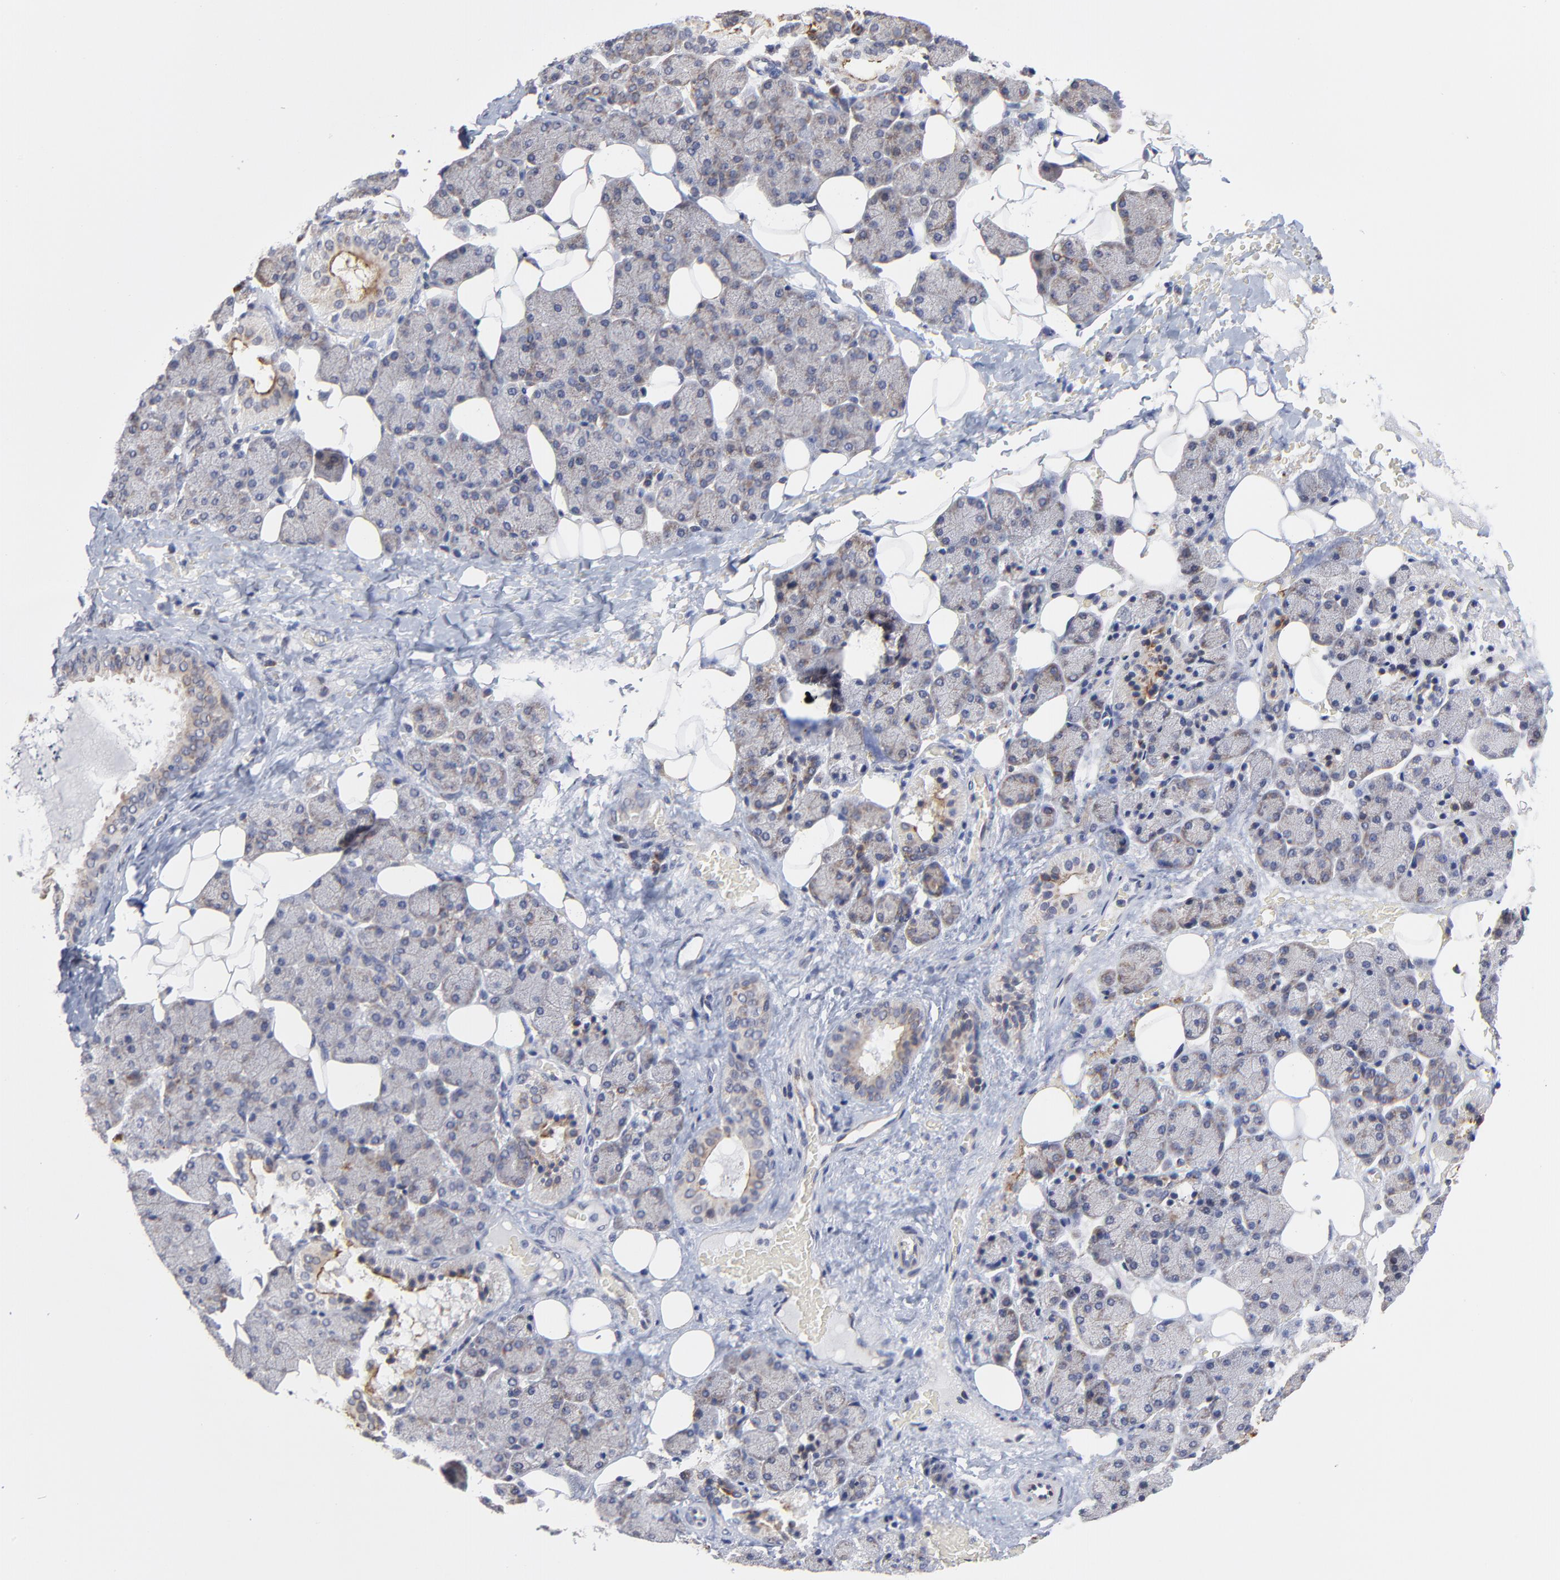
{"staining": {"intensity": "negative", "quantity": "none", "location": "none"}, "tissue": "salivary gland", "cell_type": "Glandular cells", "image_type": "normal", "snomed": [{"axis": "morphology", "description": "Normal tissue, NOS"}, {"axis": "topography", "description": "Lymph node"}, {"axis": "topography", "description": "Salivary gland"}], "caption": "IHC photomicrograph of unremarkable human salivary gland stained for a protein (brown), which displays no staining in glandular cells.", "gene": "ZNF550", "patient": {"sex": "male", "age": 8}}